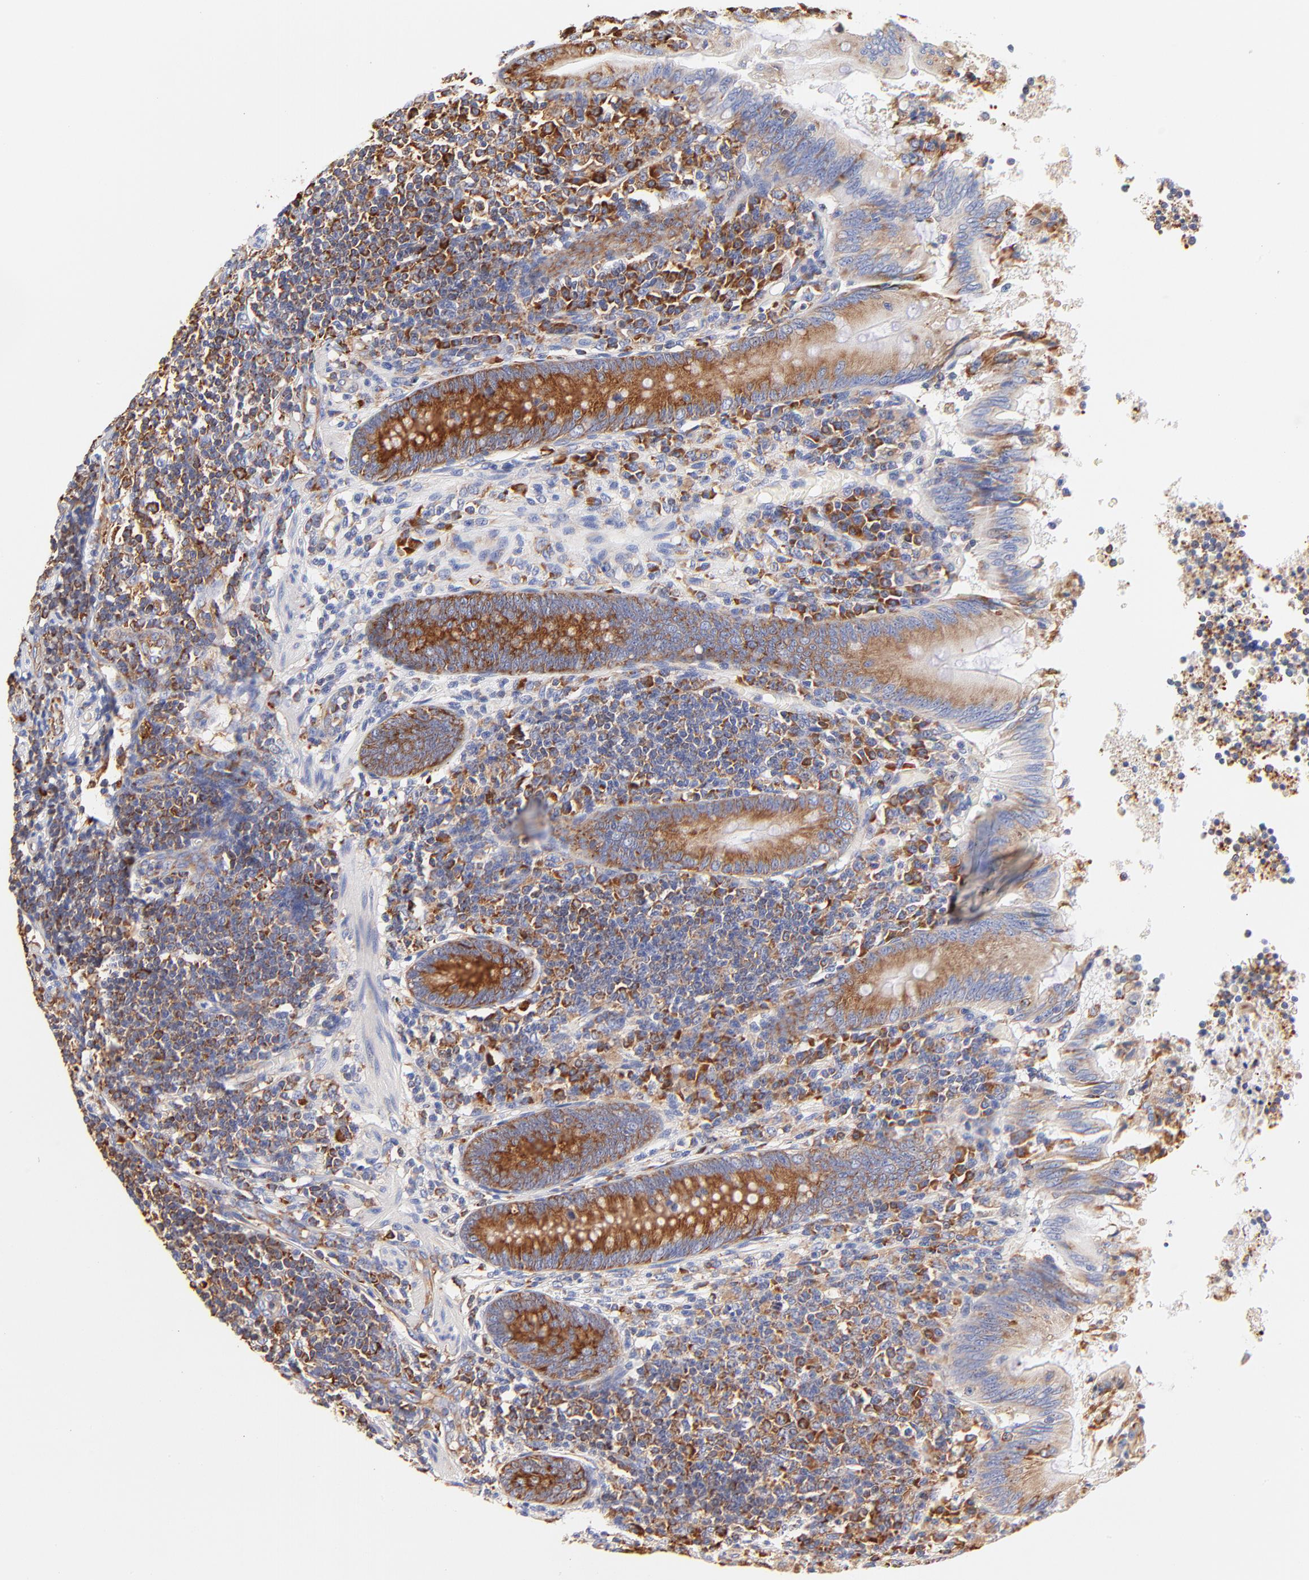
{"staining": {"intensity": "strong", "quantity": ">75%", "location": "cytoplasmic/membranous"}, "tissue": "appendix", "cell_type": "Glandular cells", "image_type": "normal", "snomed": [{"axis": "morphology", "description": "Normal tissue, NOS"}, {"axis": "morphology", "description": "Inflammation, NOS"}, {"axis": "topography", "description": "Appendix"}], "caption": "Human appendix stained with a protein marker exhibits strong staining in glandular cells.", "gene": "RPL27", "patient": {"sex": "male", "age": 46}}